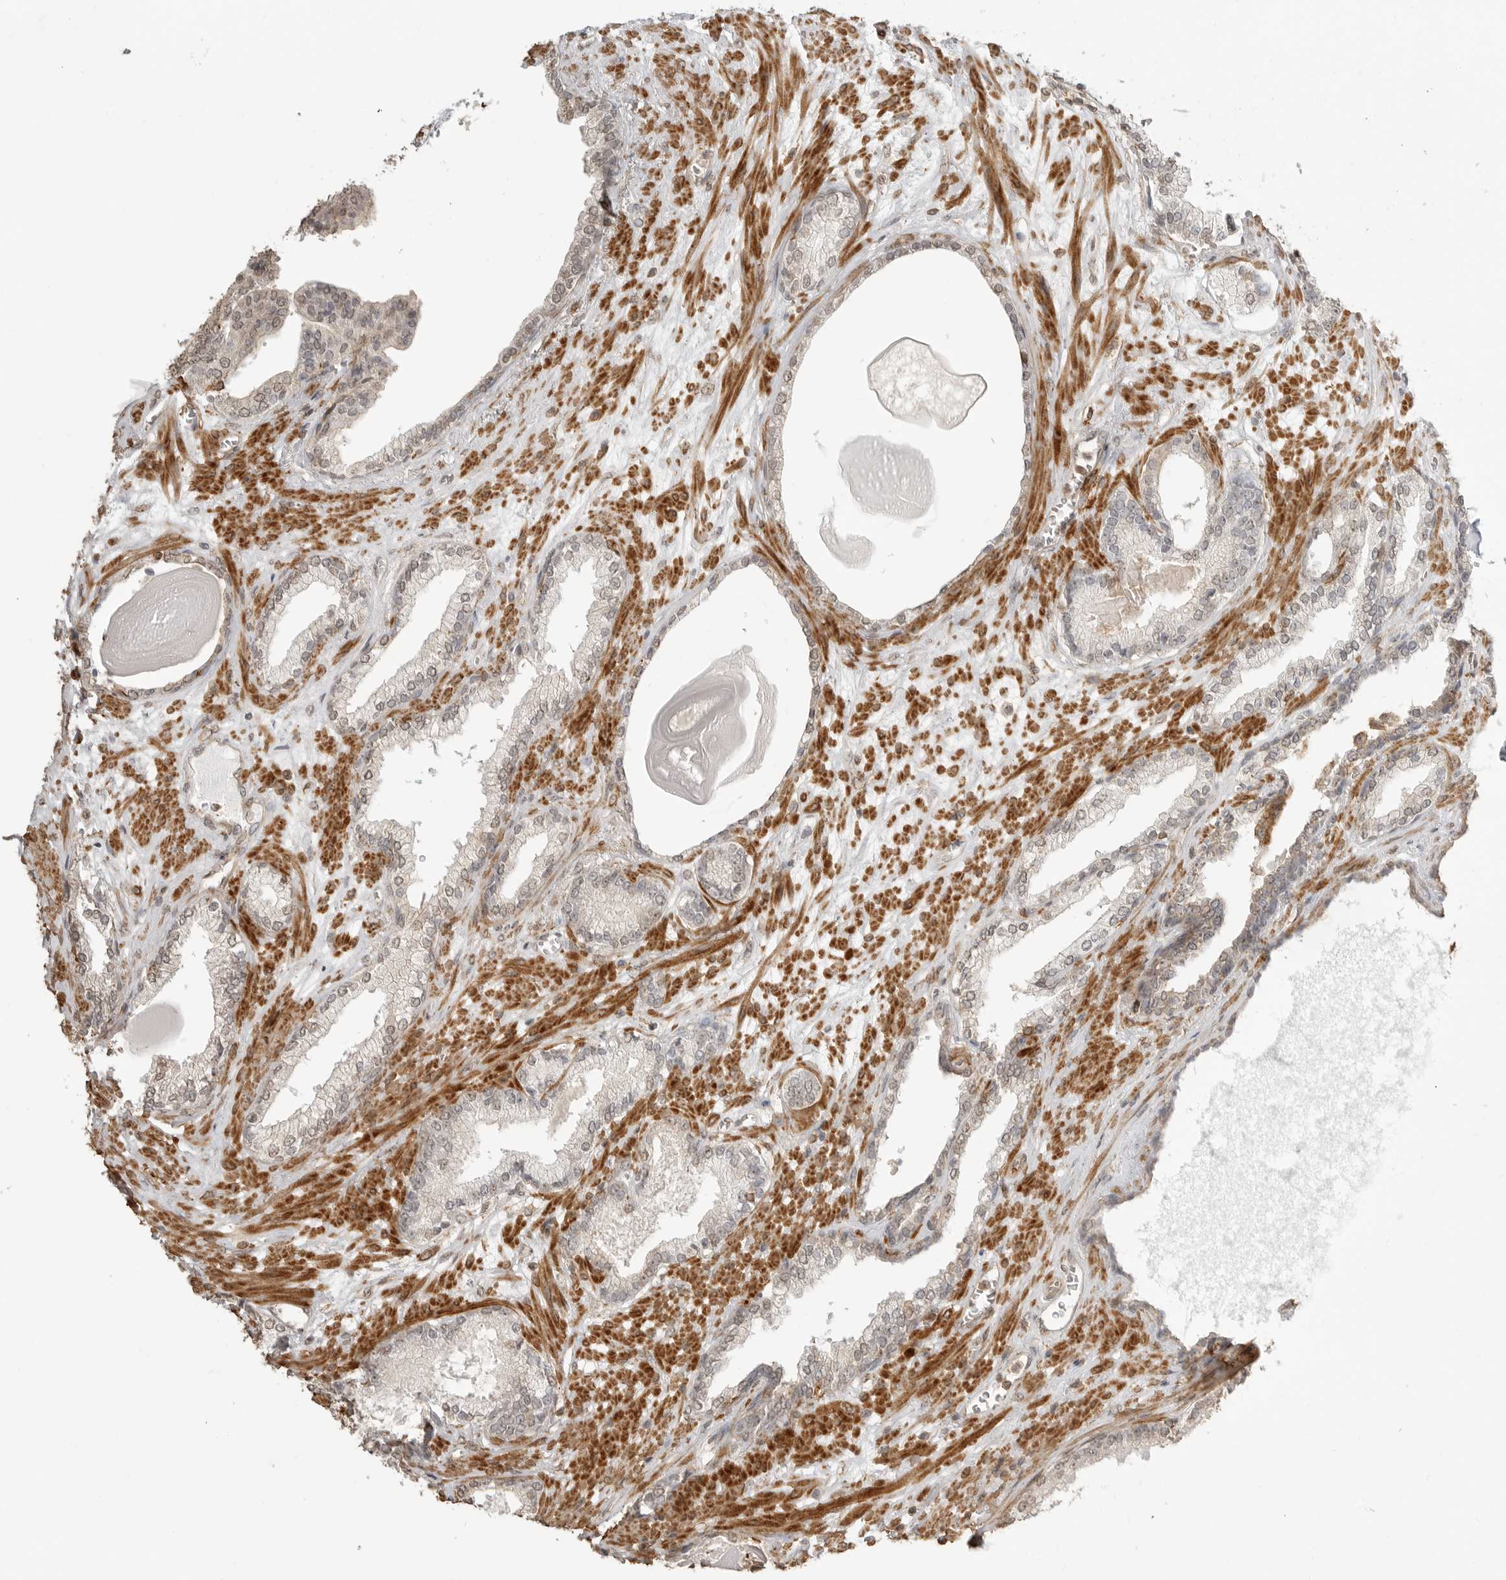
{"staining": {"intensity": "weak", "quantity": "<25%", "location": "cytoplasmic/membranous"}, "tissue": "prostate cancer", "cell_type": "Tumor cells", "image_type": "cancer", "snomed": [{"axis": "morphology", "description": "Adenocarcinoma, Low grade"}, {"axis": "topography", "description": "Prostate"}], "caption": "The immunohistochemistry (IHC) image has no significant positivity in tumor cells of prostate low-grade adenocarcinoma tissue.", "gene": "GPC2", "patient": {"sex": "male", "age": 70}}